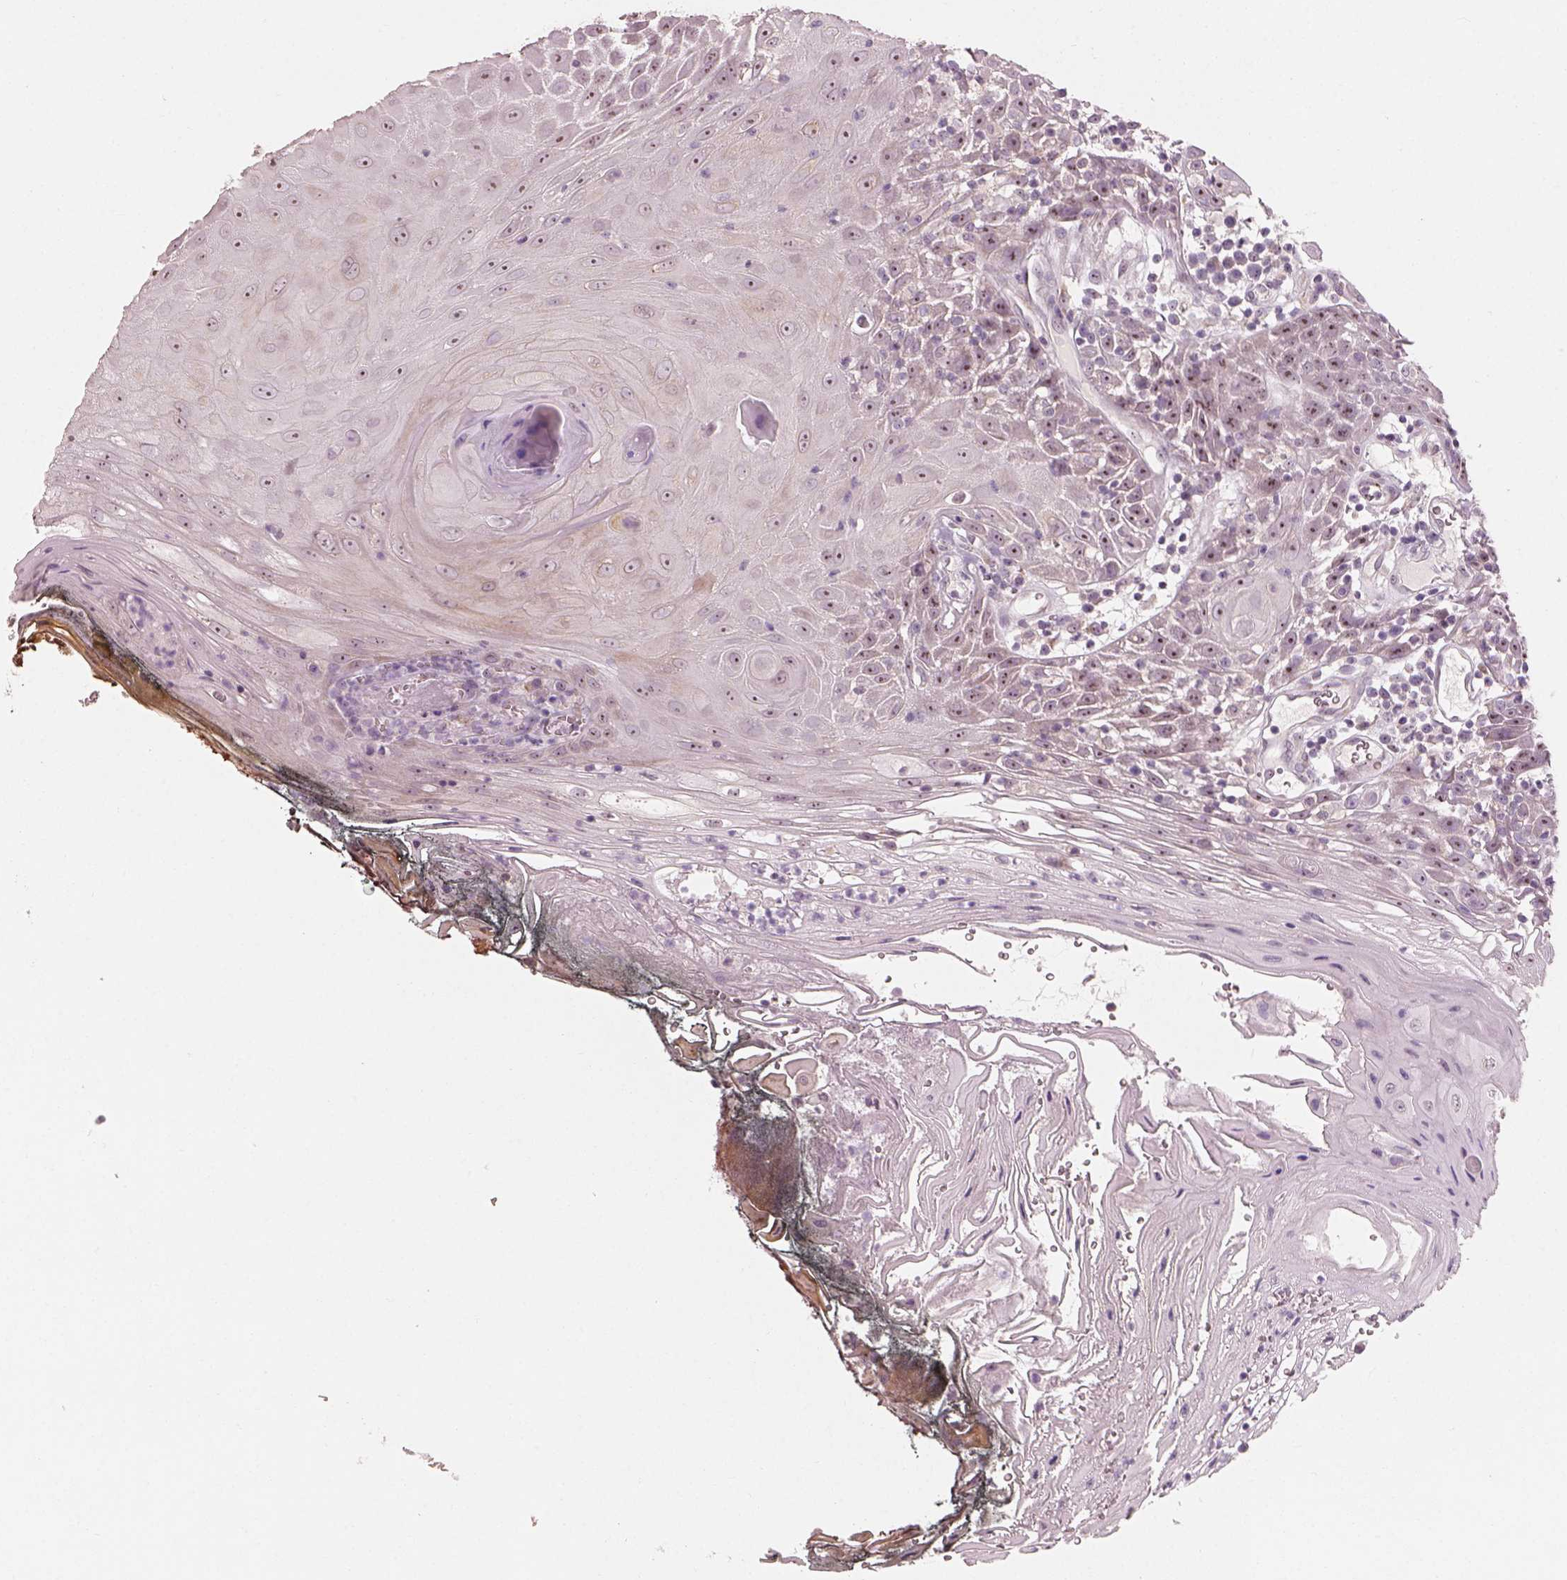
{"staining": {"intensity": "weak", "quantity": ">75%", "location": "nuclear"}, "tissue": "head and neck cancer", "cell_type": "Tumor cells", "image_type": "cancer", "snomed": [{"axis": "morphology", "description": "Squamous cell carcinoma, NOS"}, {"axis": "topography", "description": "Head-Neck"}], "caption": "Immunohistochemical staining of human head and neck squamous cell carcinoma reveals weak nuclear protein staining in approximately >75% of tumor cells.", "gene": "CDS1", "patient": {"sex": "male", "age": 52}}